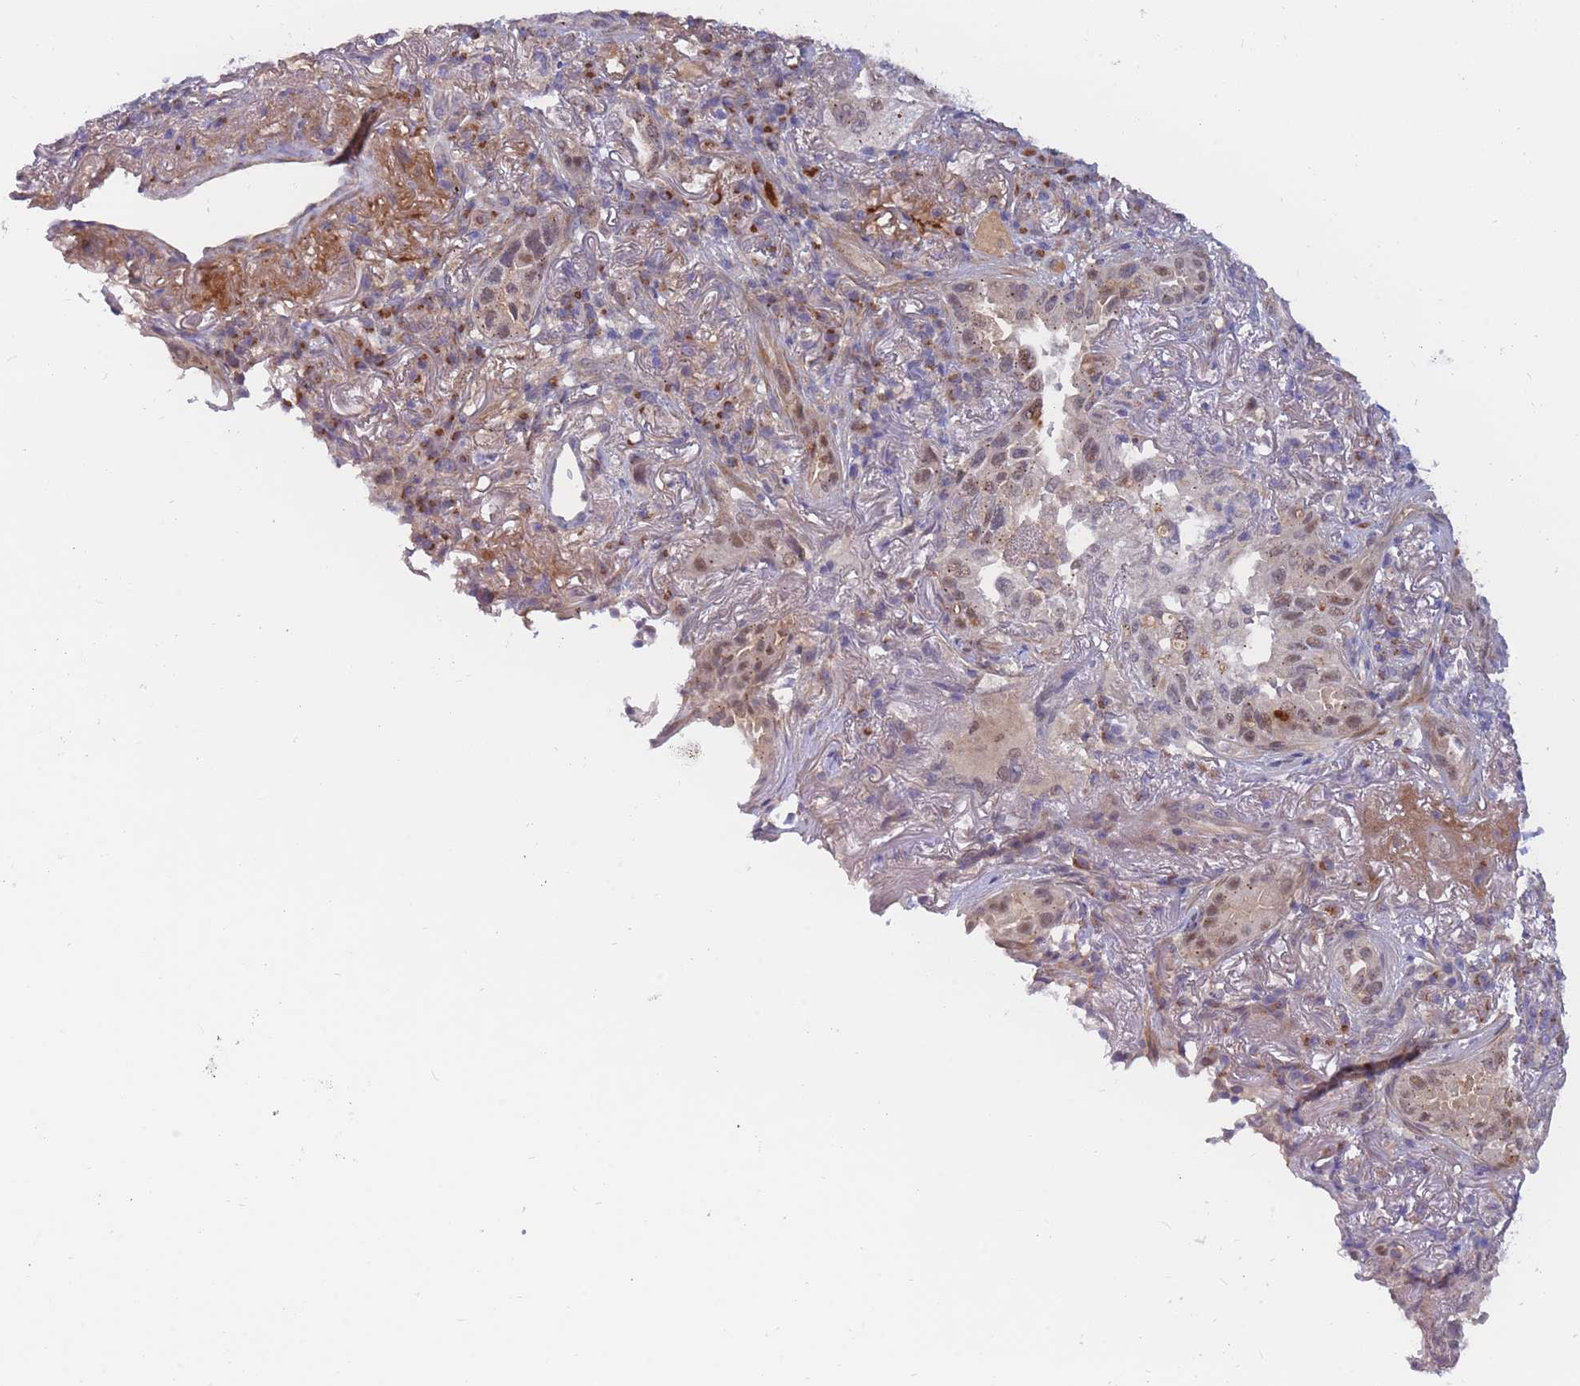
{"staining": {"intensity": "weak", "quantity": "<25%", "location": "cytoplasmic/membranous,nuclear"}, "tissue": "lung cancer", "cell_type": "Tumor cells", "image_type": "cancer", "snomed": [{"axis": "morphology", "description": "Adenocarcinoma, NOS"}, {"axis": "topography", "description": "Lung"}], "caption": "This histopathology image is of lung adenocarcinoma stained with immunohistochemistry (IHC) to label a protein in brown with the nuclei are counter-stained blue. There is no positivity in tumor cells.", "gene": "APOL4", "patient": {"sex": "female", "age": 69}}